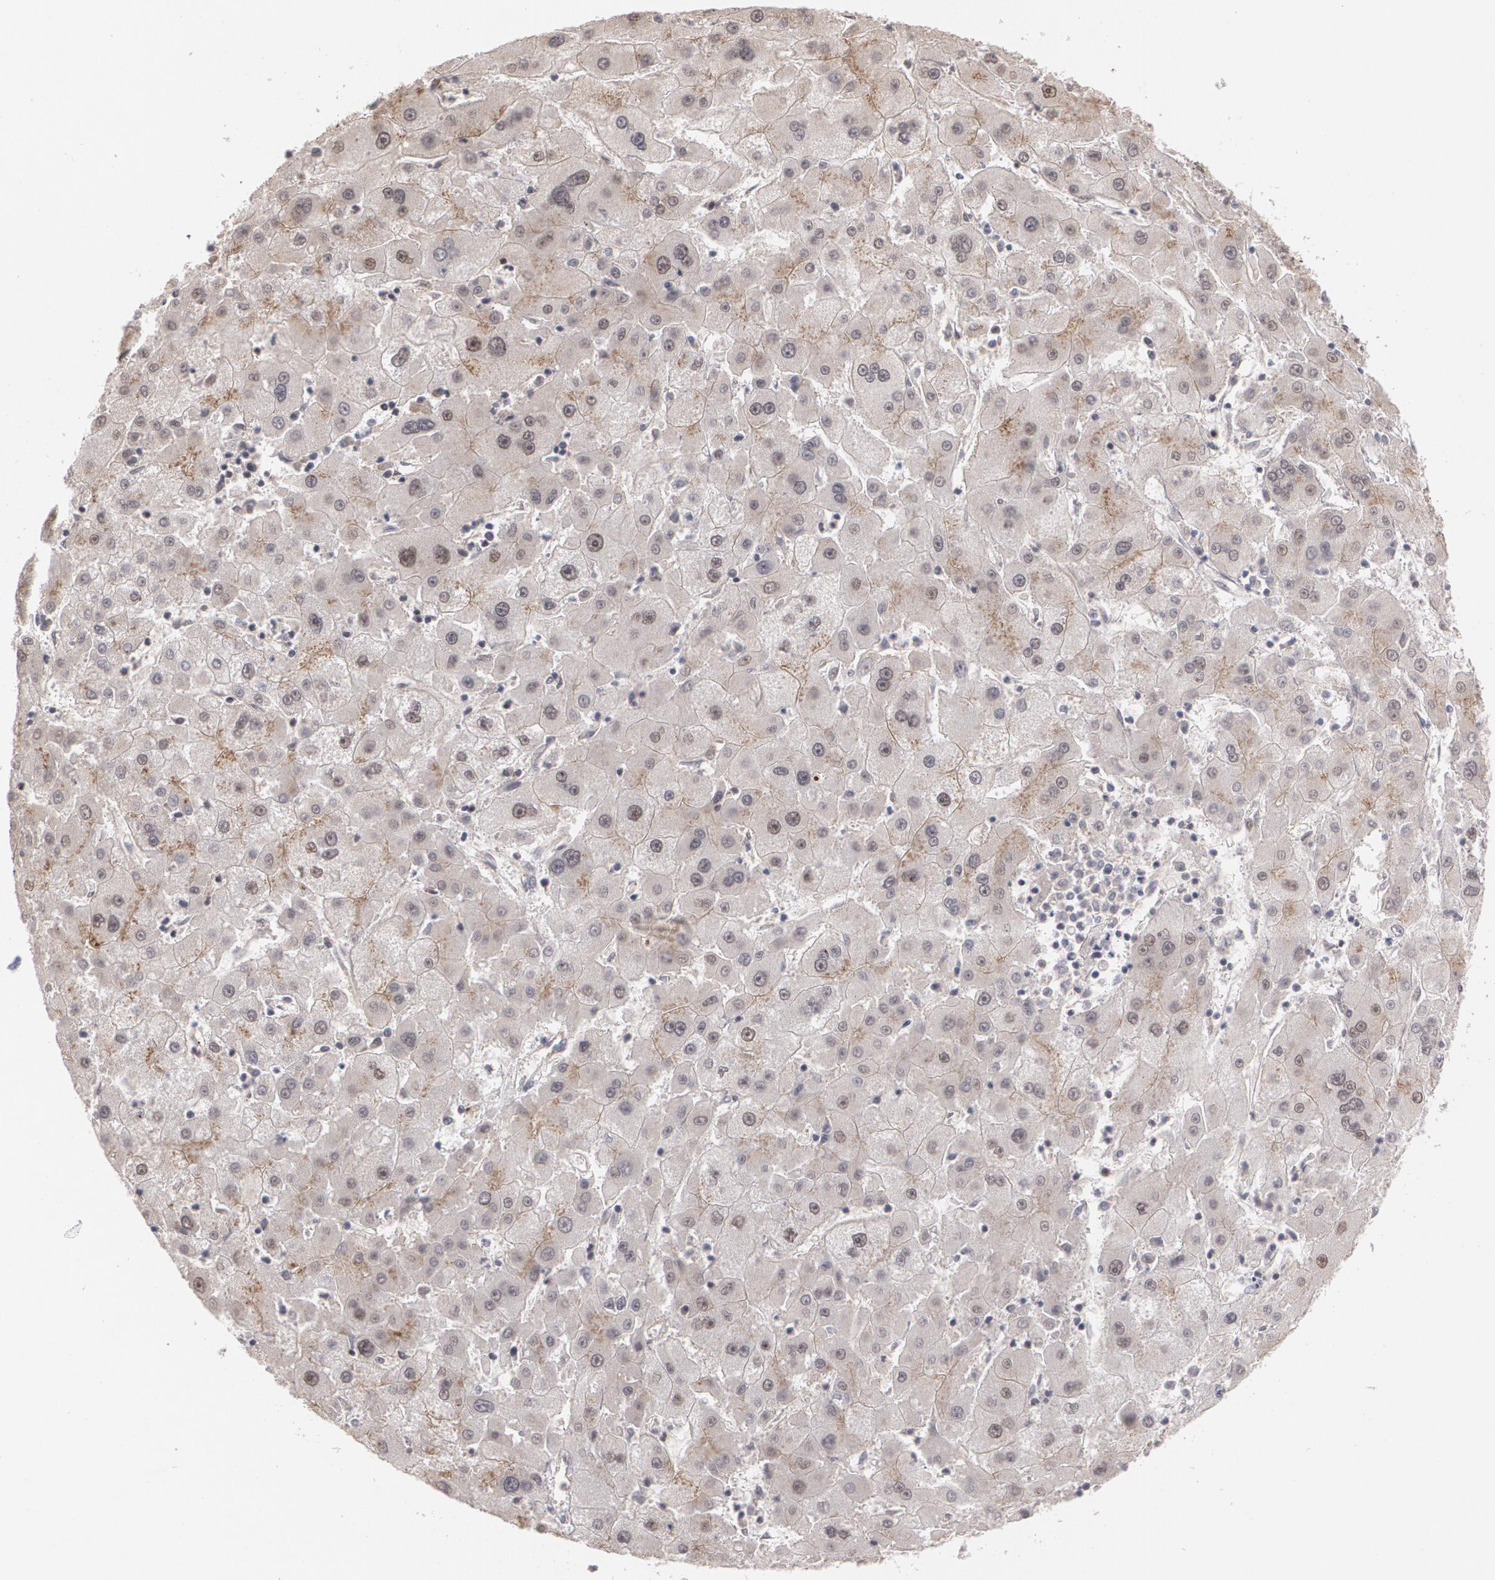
{"staining": {"intensity": "weak", "quantity": ">75%", "location": "cytoplasmic/membranous"}, "tissue": "liver cancer", "cell_type": "Tumor cells", "image_type": "cancer", "snomed": [{"axis": "morphology", "description": "Carcinoma, Hepatocellular, NOS"}, {"axis": "topography", "description": "Liver"}], "caption": "Hepatocellular carcinoma (liver) was stained to show a protein in brown. There is low levels of weak cytoplasmic/membranous positivity in approximately >75% of tumor cells.", "gene": "ZNF75A", "patient": {"sex": "male", "age": 72}}